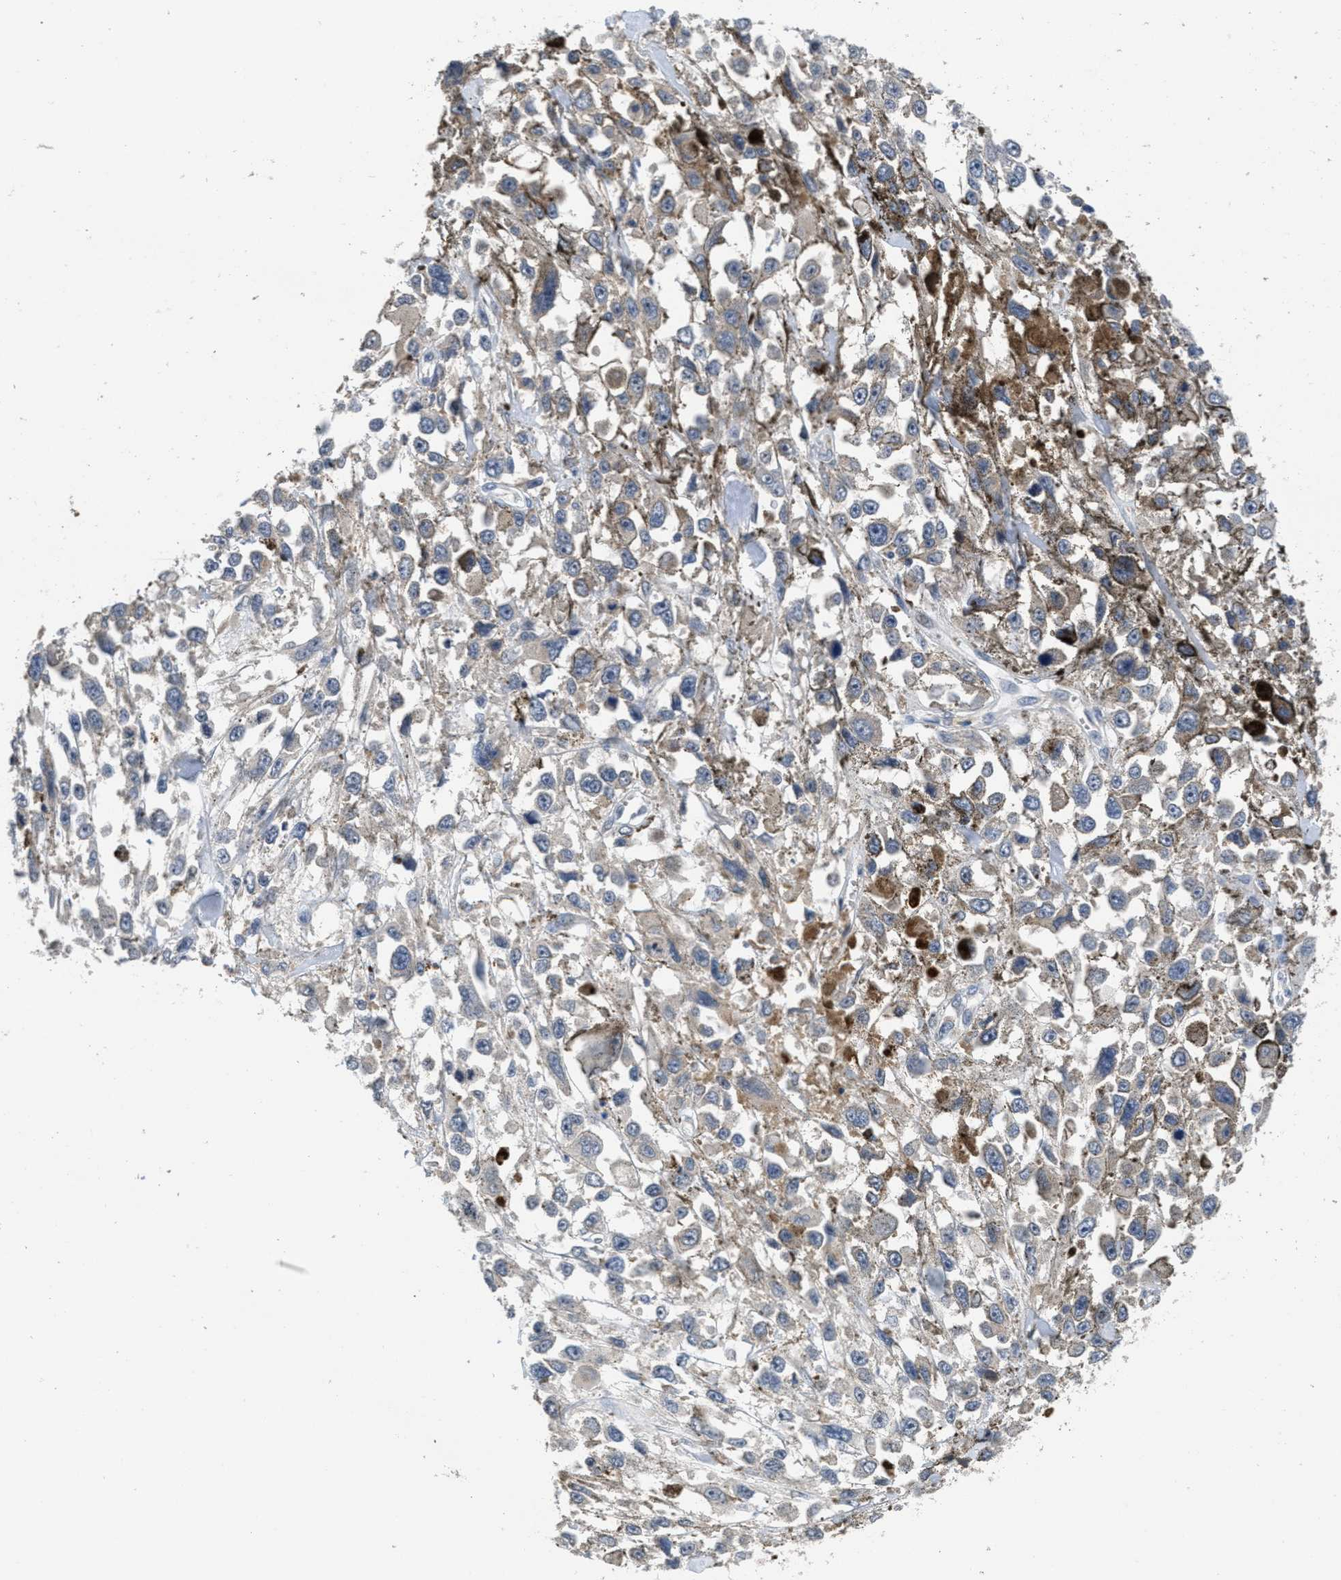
{"staining": {"intensity": "negative", "quantity": "none", "location": "none"}, "tissue": "melanoma", "cell_type": "Tumor cells", "image_type": "cancer", "snomed": [{"axis": "morphology", "description": "Malignant melanoma, Metastatic site"}, {"axis": "topography", "description": "Lymph node"}], "caption": "Immunohistochemistry (IHC) photomicrograph of human malignant melanoma (metastatic site) stained for a protein (brown), which displays no expression in tumor cells. (DAB (3,3'-diaminobenzidine) immunohistochemistry with hematoxylin counter stain).", "gene": "ANGPT1", "patient": {"sex": "male", "age": 59}}